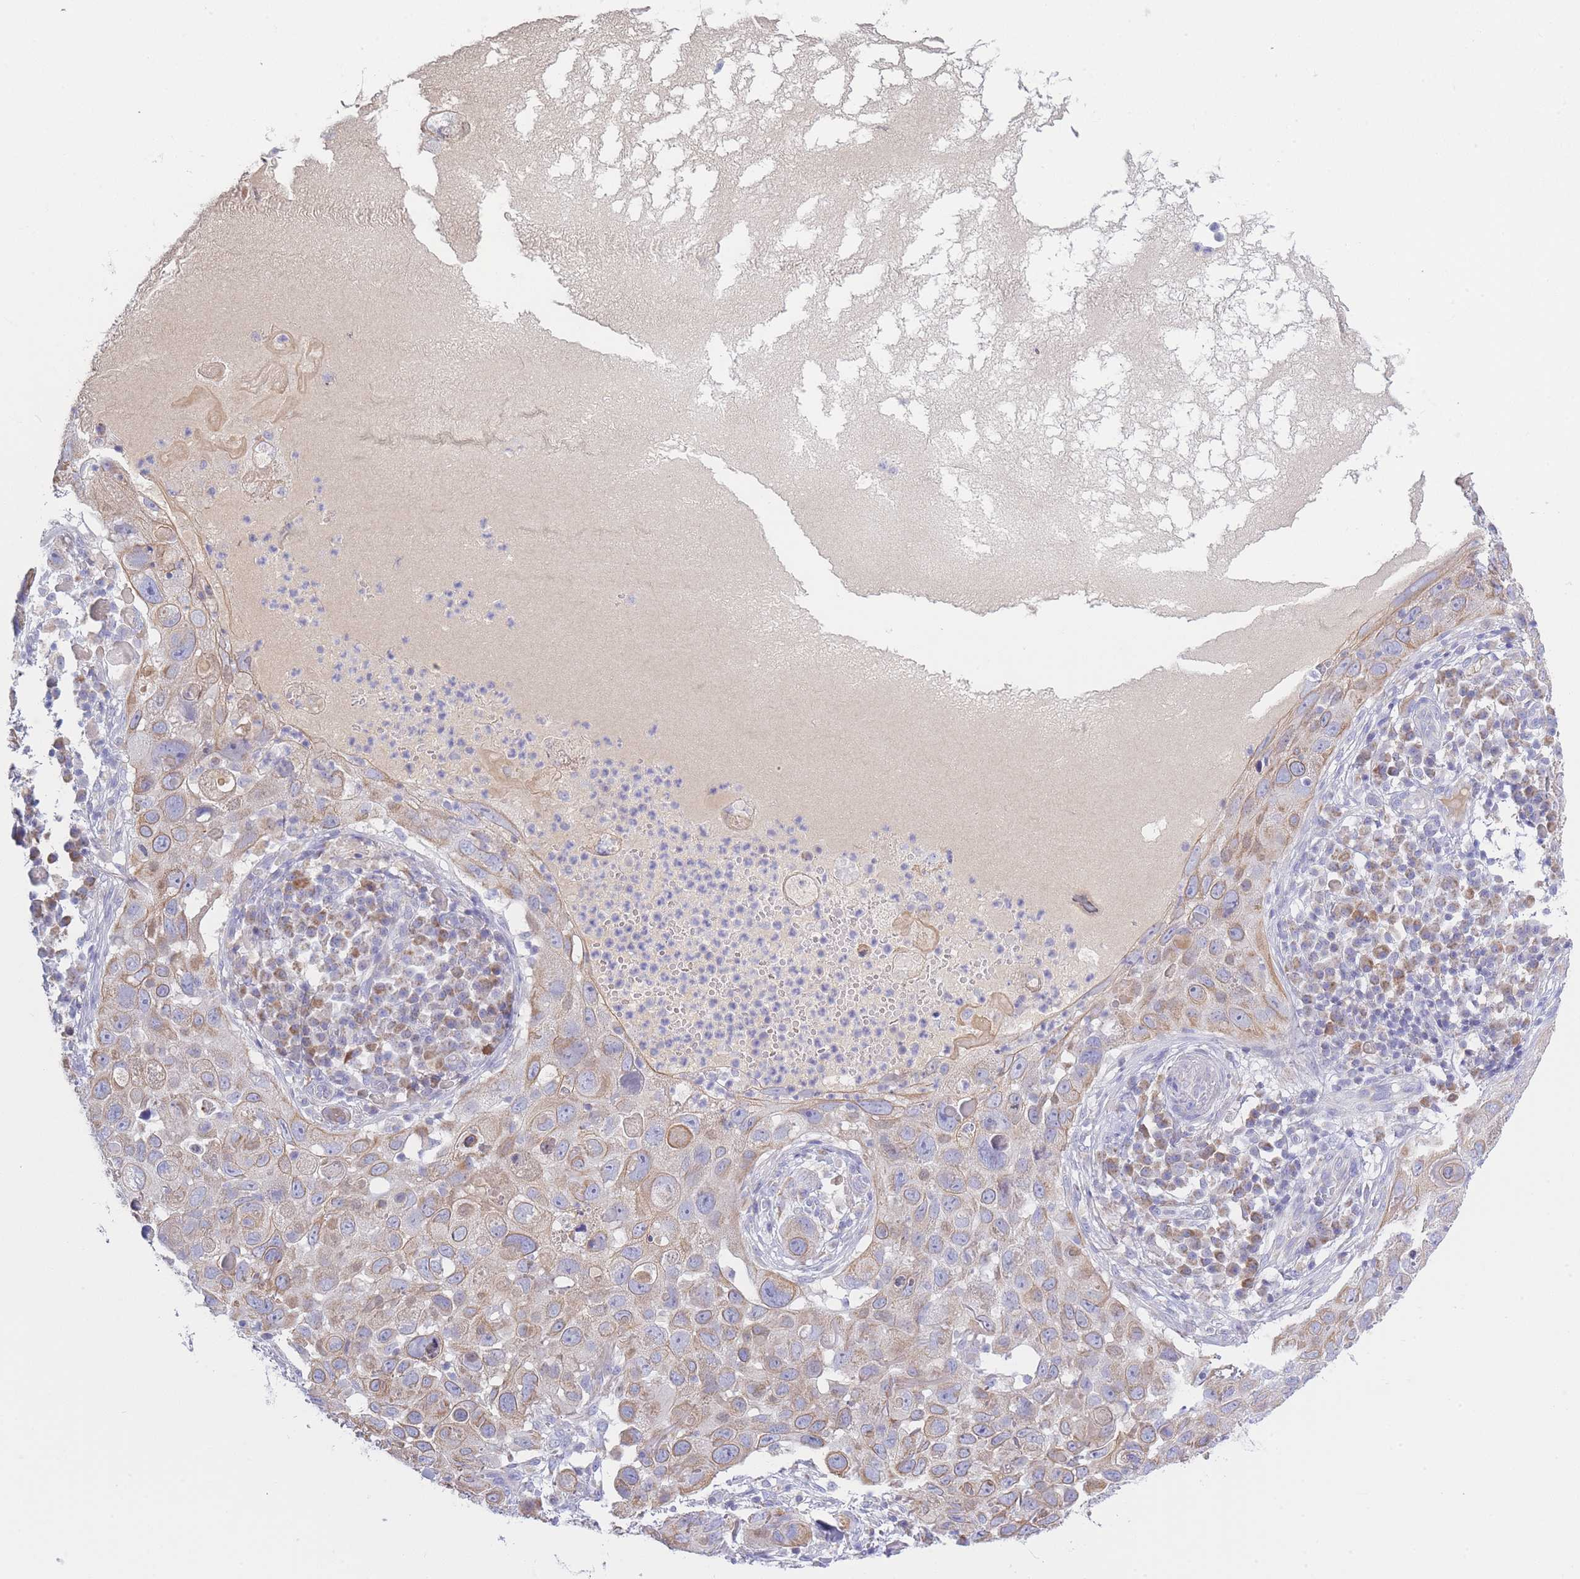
{"staining": {"intensity": "weak", "quantity": ">75%", "location": "cytoplasmic/membranous"}, "tissue": "skin cancer", "cell_type": "Tumor cells", "image_type": "cancer", "snomed": [{"axis": "morphology", "description": "Squamous cell carcinoma in situ, NOS"}, {"axis": "morphology", "description": "Squamous cell carcinoma, NOS"}, {"axis": "topography", "description": "Skin"}], "caption": "A high-resolution histopathology image shows IHC staining of skin cancer (squamous cell carcinoma in situ), which shows weak cytoplasmic/membranous staining in about >75% of tumor cells.", "gene": "NANP", "patient": {"sex": "male", "age": 93}}